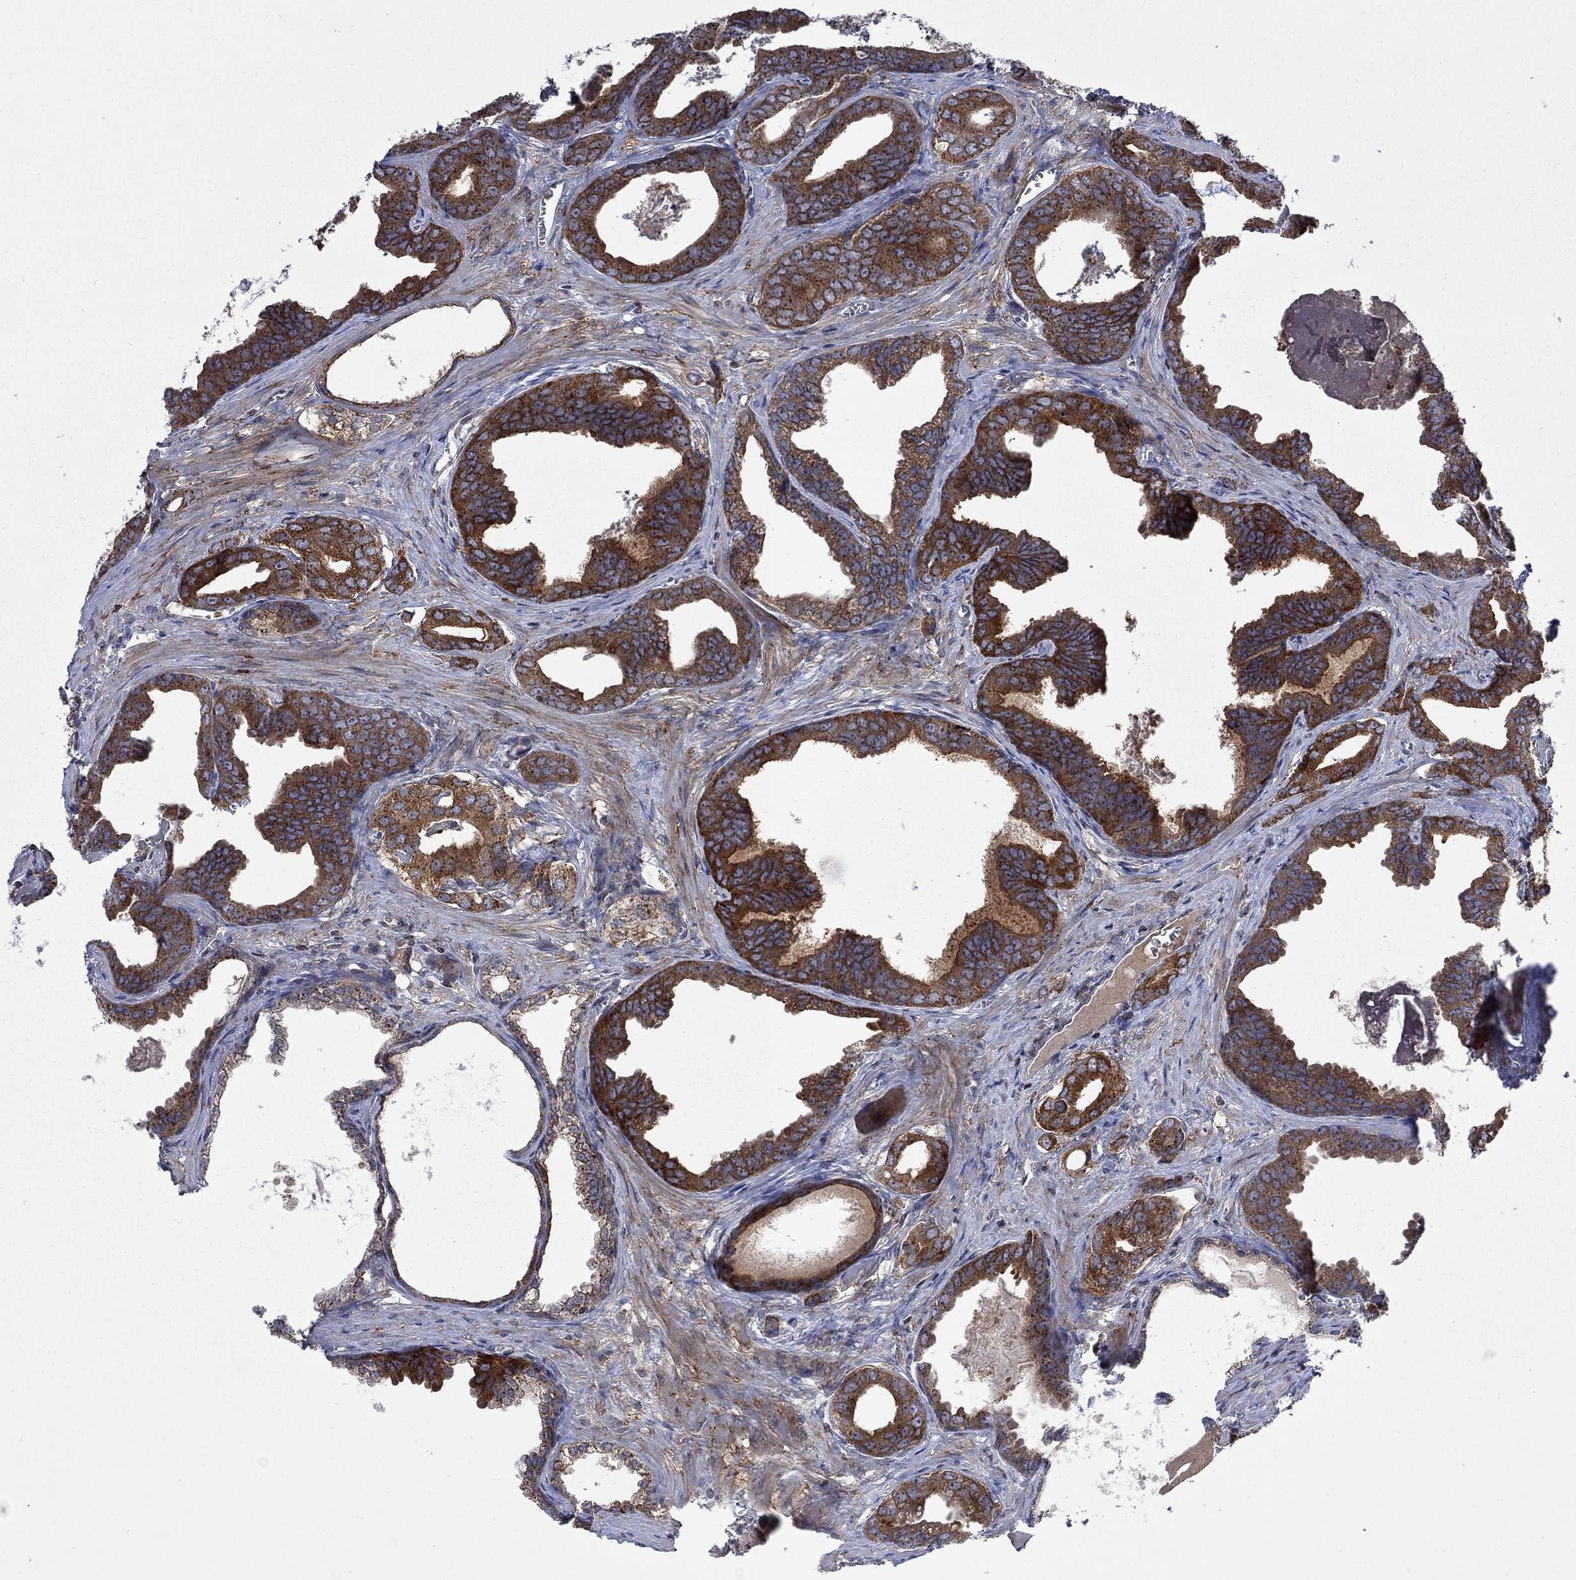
{"staining": {"intensity": "strong", "quantity": "25%-75%", "location": "cytoplasmic/membranous"}, "tissue": "prostate cancer", "cell_type": "Tumor cells", "image_type": "cancer", "snomed": [{"axis": "morphology", "description": "Adenocarcinoma, NOS"}, {"axis": "topography", "description": "Prostate"}], "caption": "This is an image of IHC staining of prostate cancer (adenocarcinoma), which shows strong expression in the cytoplasmic/membranous of tumor cells.", "gene": "TMEM33", "patient": {"sex": "male", "age": 66}}